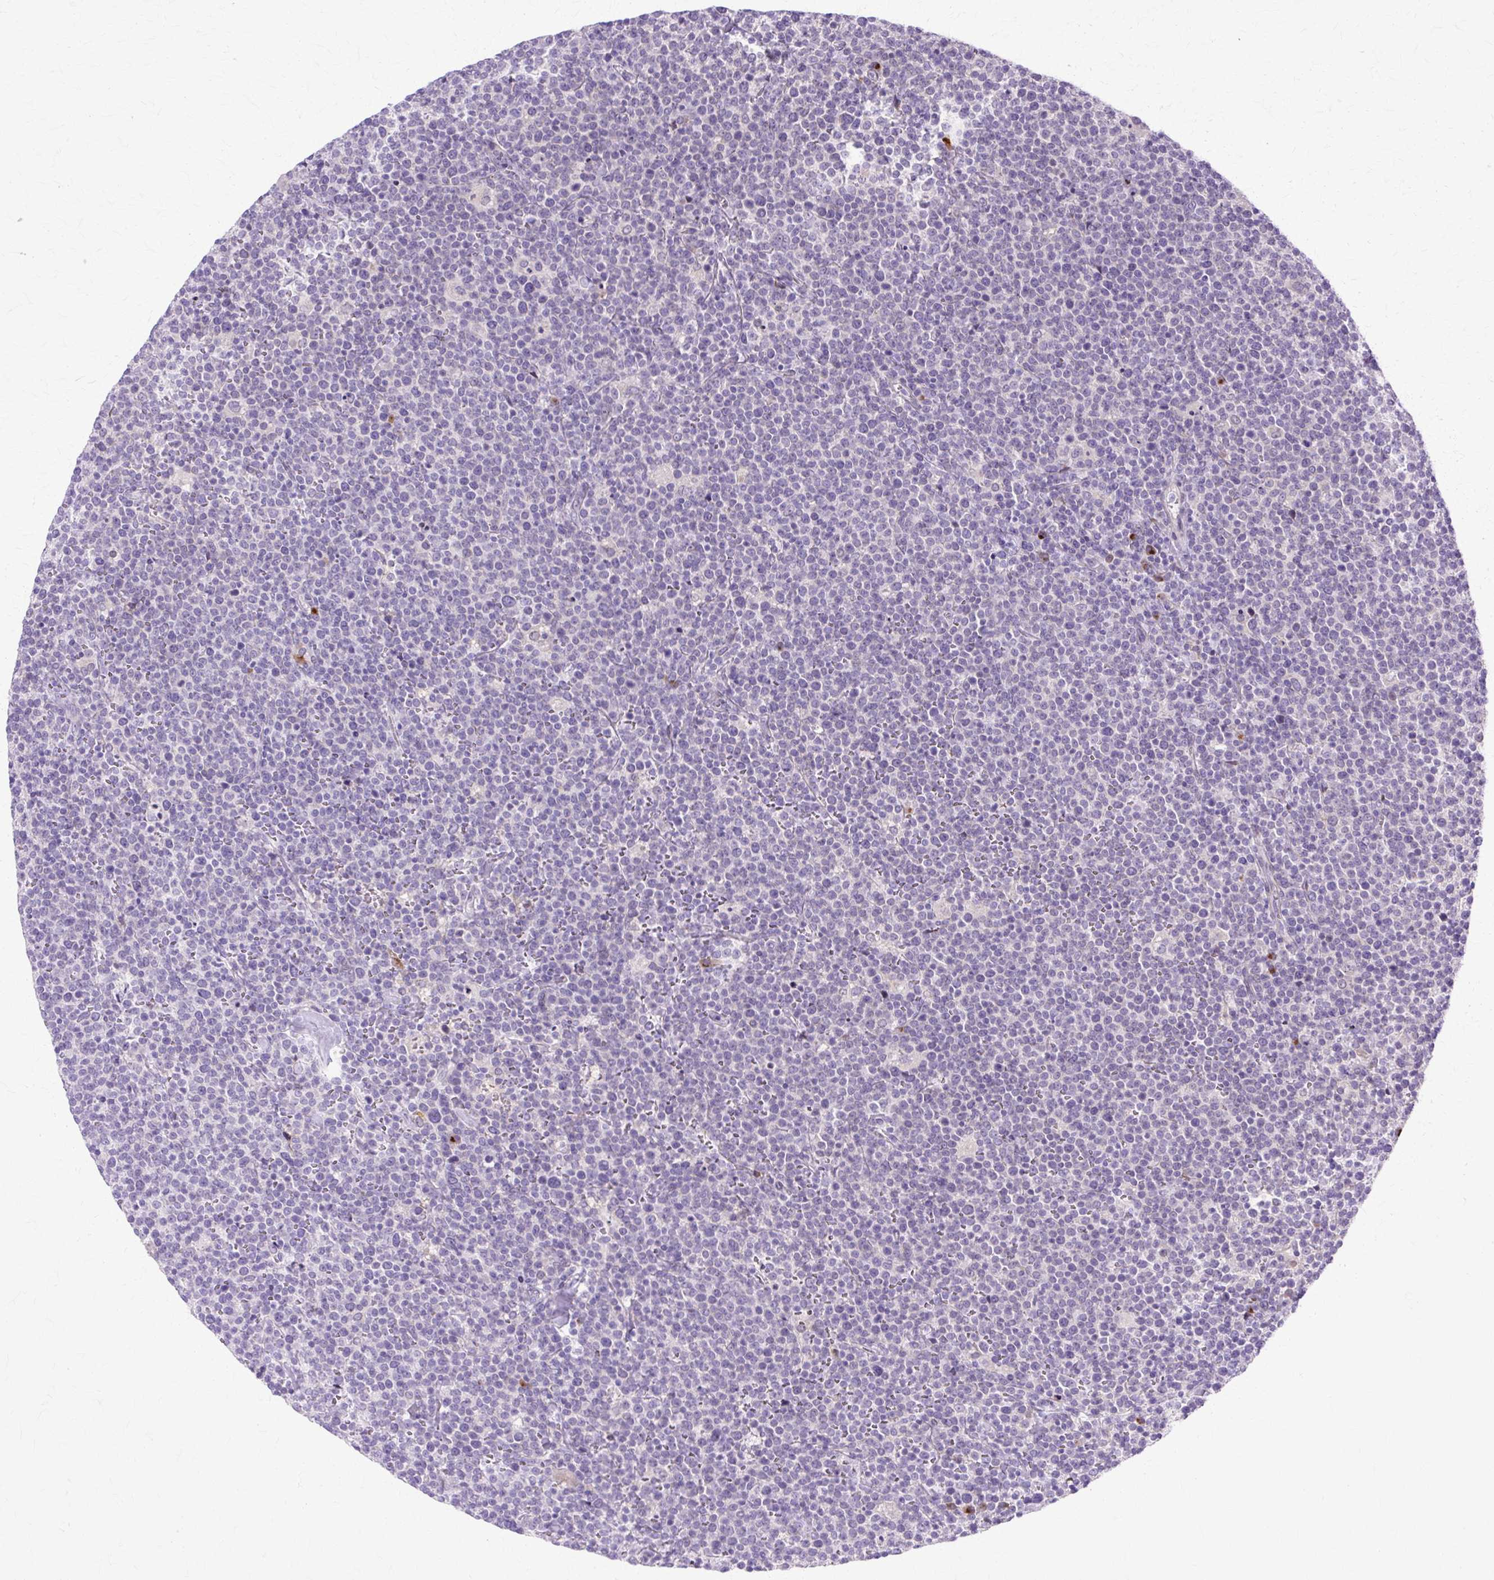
{"staining": {"intensity": "negative", "quantity": "none", "location": "none"}, "tissue": "lymphoma", "cell_type": "Tumor cells", "image_type": "cancer", "snomed": [{"axis": "morphology", "description": "Malignant lymphoma, non-Hodgkin's type, High grade"}, {"axis": "topography", "description": "Lymph node"}], "caption": "Lymphoma was stained to show a protein in brown. There is no significant positivity in tumor cells.", "gene": "TBC1D3G", "patient": {"sex": "male", "age": 61}}